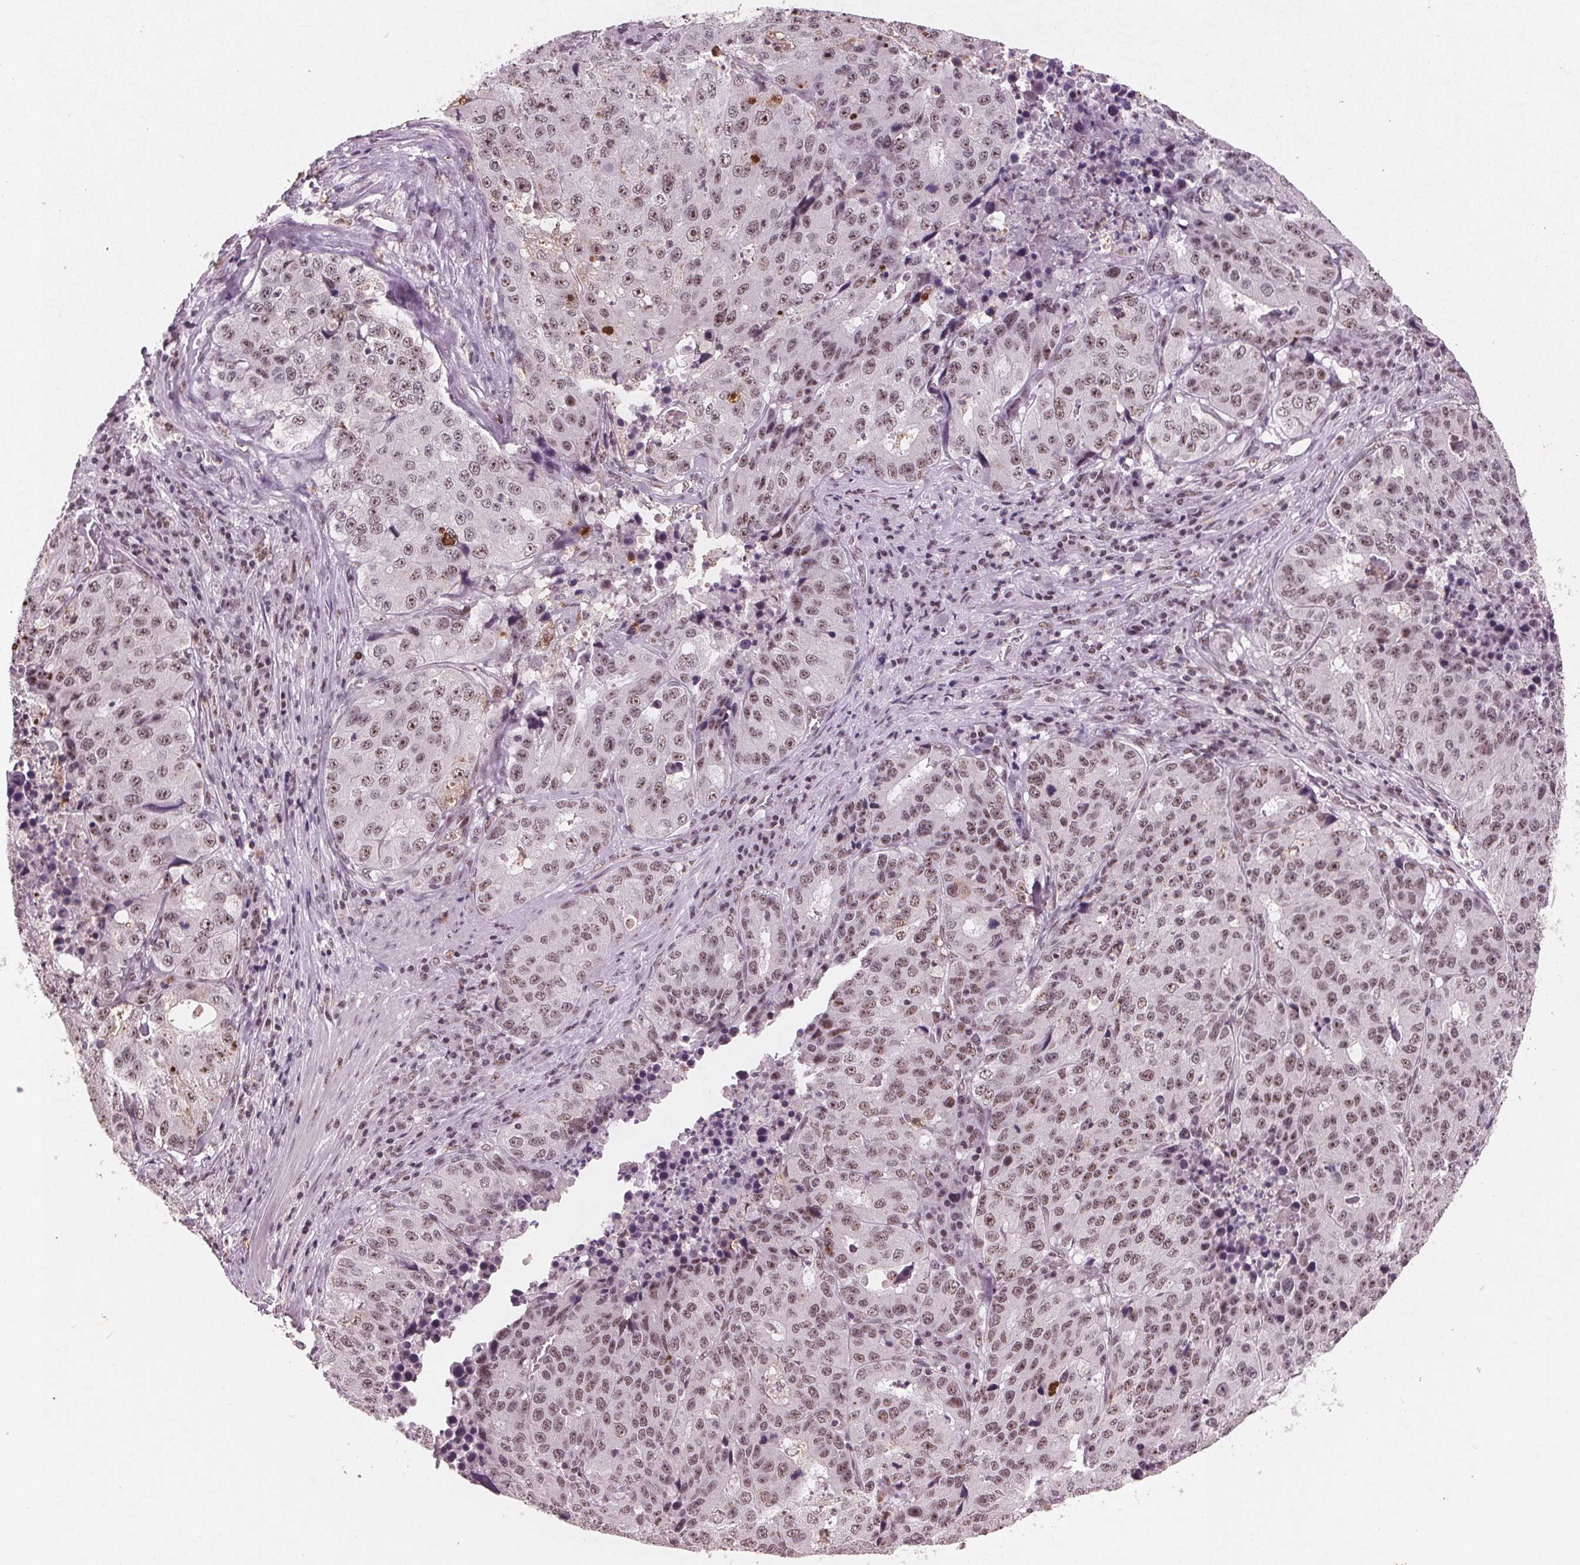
{"staining": {"intensity": "moderate", "quantity": ">75%", "location": "nuclear"}, "tissue": "stomach cancer", "cell_type": "Tumor cells", "image_type": "cancer", "snomed": [{"axis": "morphology", "description": "Adenocarcinoma, NOS"}, {"axis": "topography", "description": "Stomach"}], "caption": "DAB (3,3'-diaminobenzidine) immunohistochemical staining of human stomach cancer (adenocarcinoma) displays moderate nuclear protein staining in approximately >75% of tumor cells.", "gene": "RPS6KA2", "patient": {"sex": "male", "age": 71}}